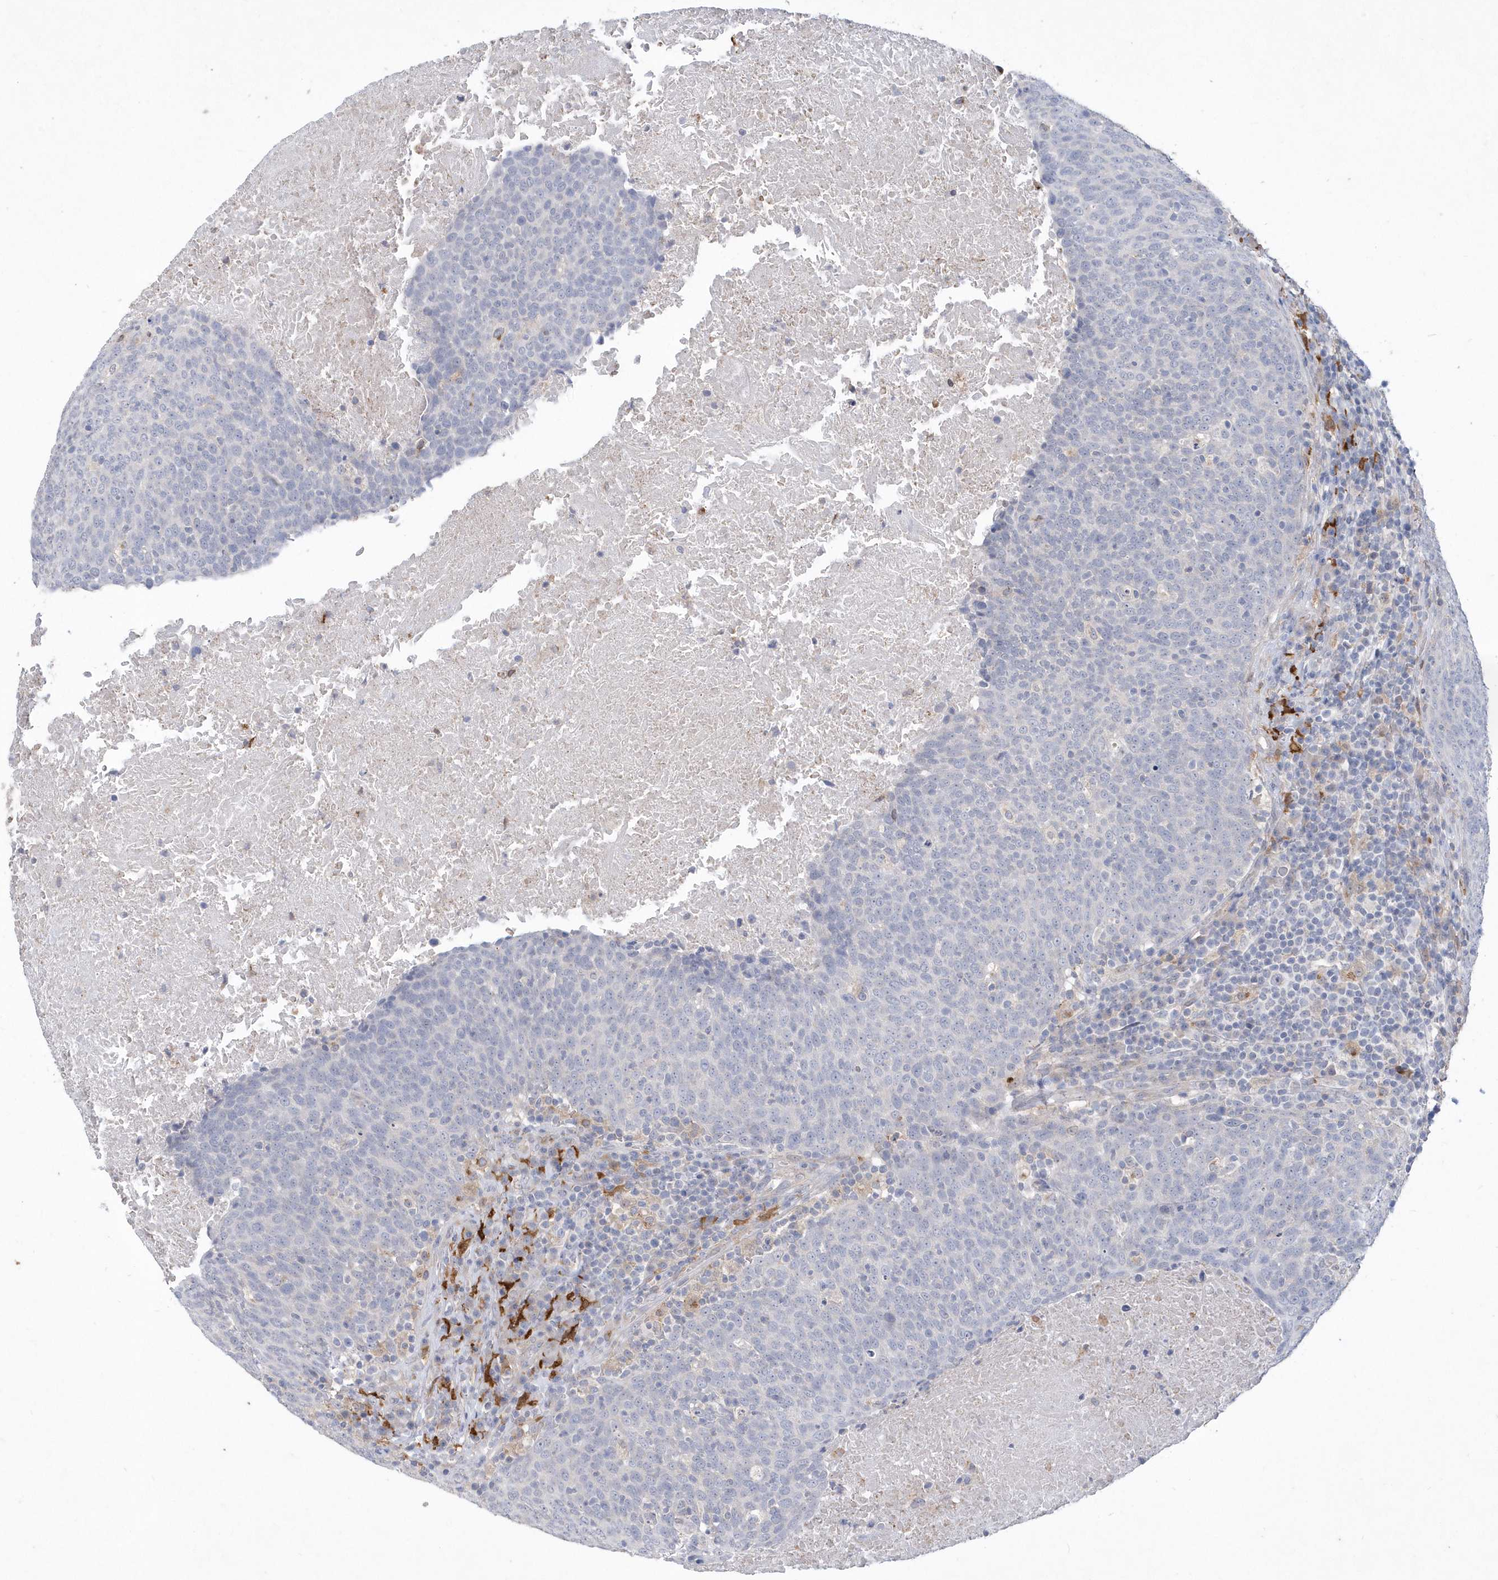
{"staining": {"intensity": "negative", "quantity": "none", "location": "none"}, "tissue": "head and neck cancer", "cell_type": "Tumor cells", "image_type": "cancer", "snomed": [{"axis": "morphology", "description": "Squamous cell carcinoma, NOS"}, {"axis": "morphology", "description": "Squamous cell carcinoma, metastatic, NOS"}, {"axis": "topography", "description": "Lymph node"}, {"axis": "topography", "description": "Head-Neck"}], "caption": "This photomicrograph is of head and neck cancer (metastatic squamous cell carcinoma) stained with immunohistochemistry (IHC) to label a protein in brown with the nuclei are counter-stained blue. There is no staining in tumor cells.", "gene": "TSPEAR", "patient": {"sex": "male", "age": 62}}